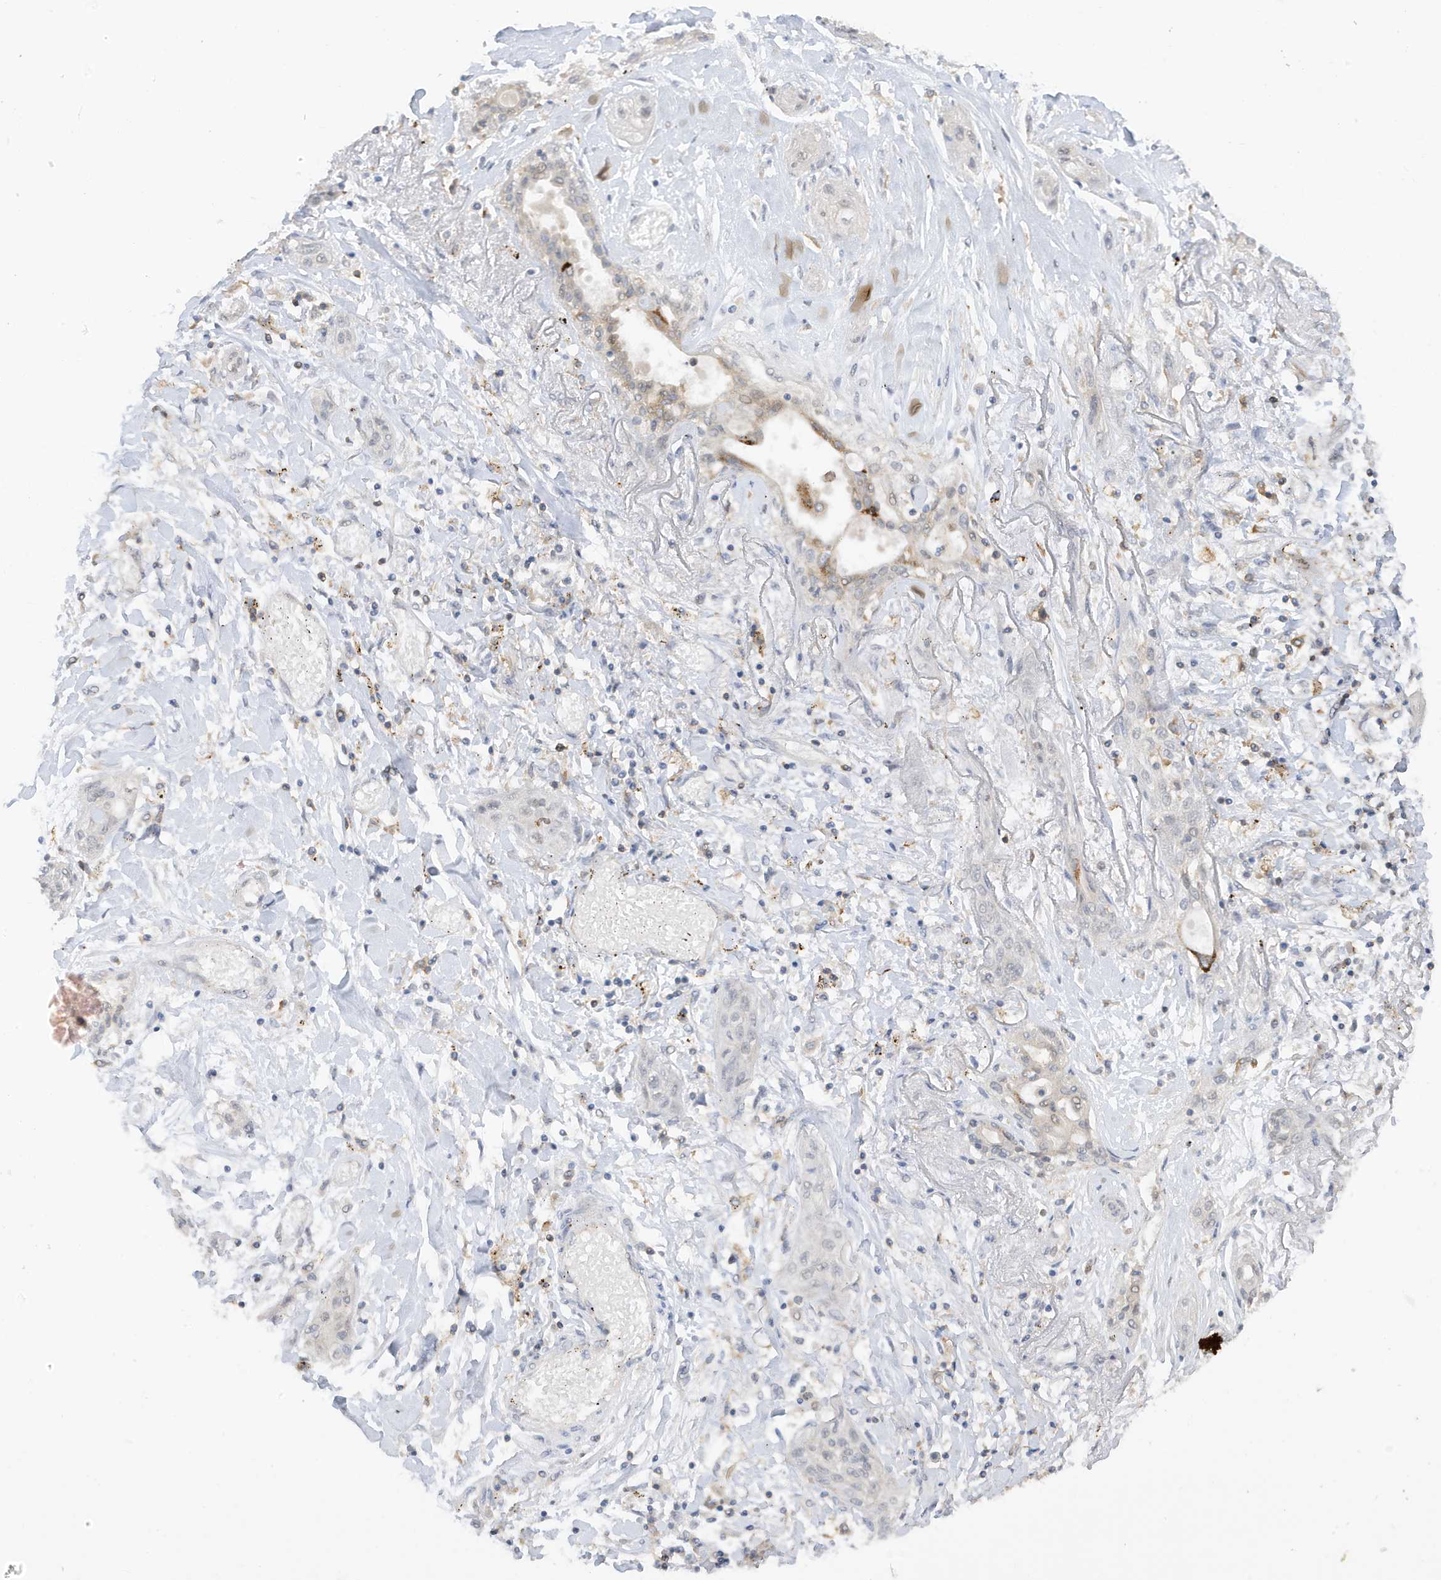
{"staining": {"intensity": "negative", "quantity": "none", "location": "none"}, "tissue": "lung cancer", "cell_type": "Tumor cells", "image_type": "cancer", "snomed": [{"axis": "morphology", "description": "Squamous cell carcinoma, NOS"}, {"axis": "topography", "description": "Lung"}], "caption": "Immunohistochemical staining of squamous cell carcinoma (lung) reveals no significant expression in tumor cells. (DAB (3,3'-diaminobenzidine) immunohistochemistry (IHC) with hematoxylin counter stain).", "gene": "PHACTR2", "patient": {"sex": "female", "age": 47}}